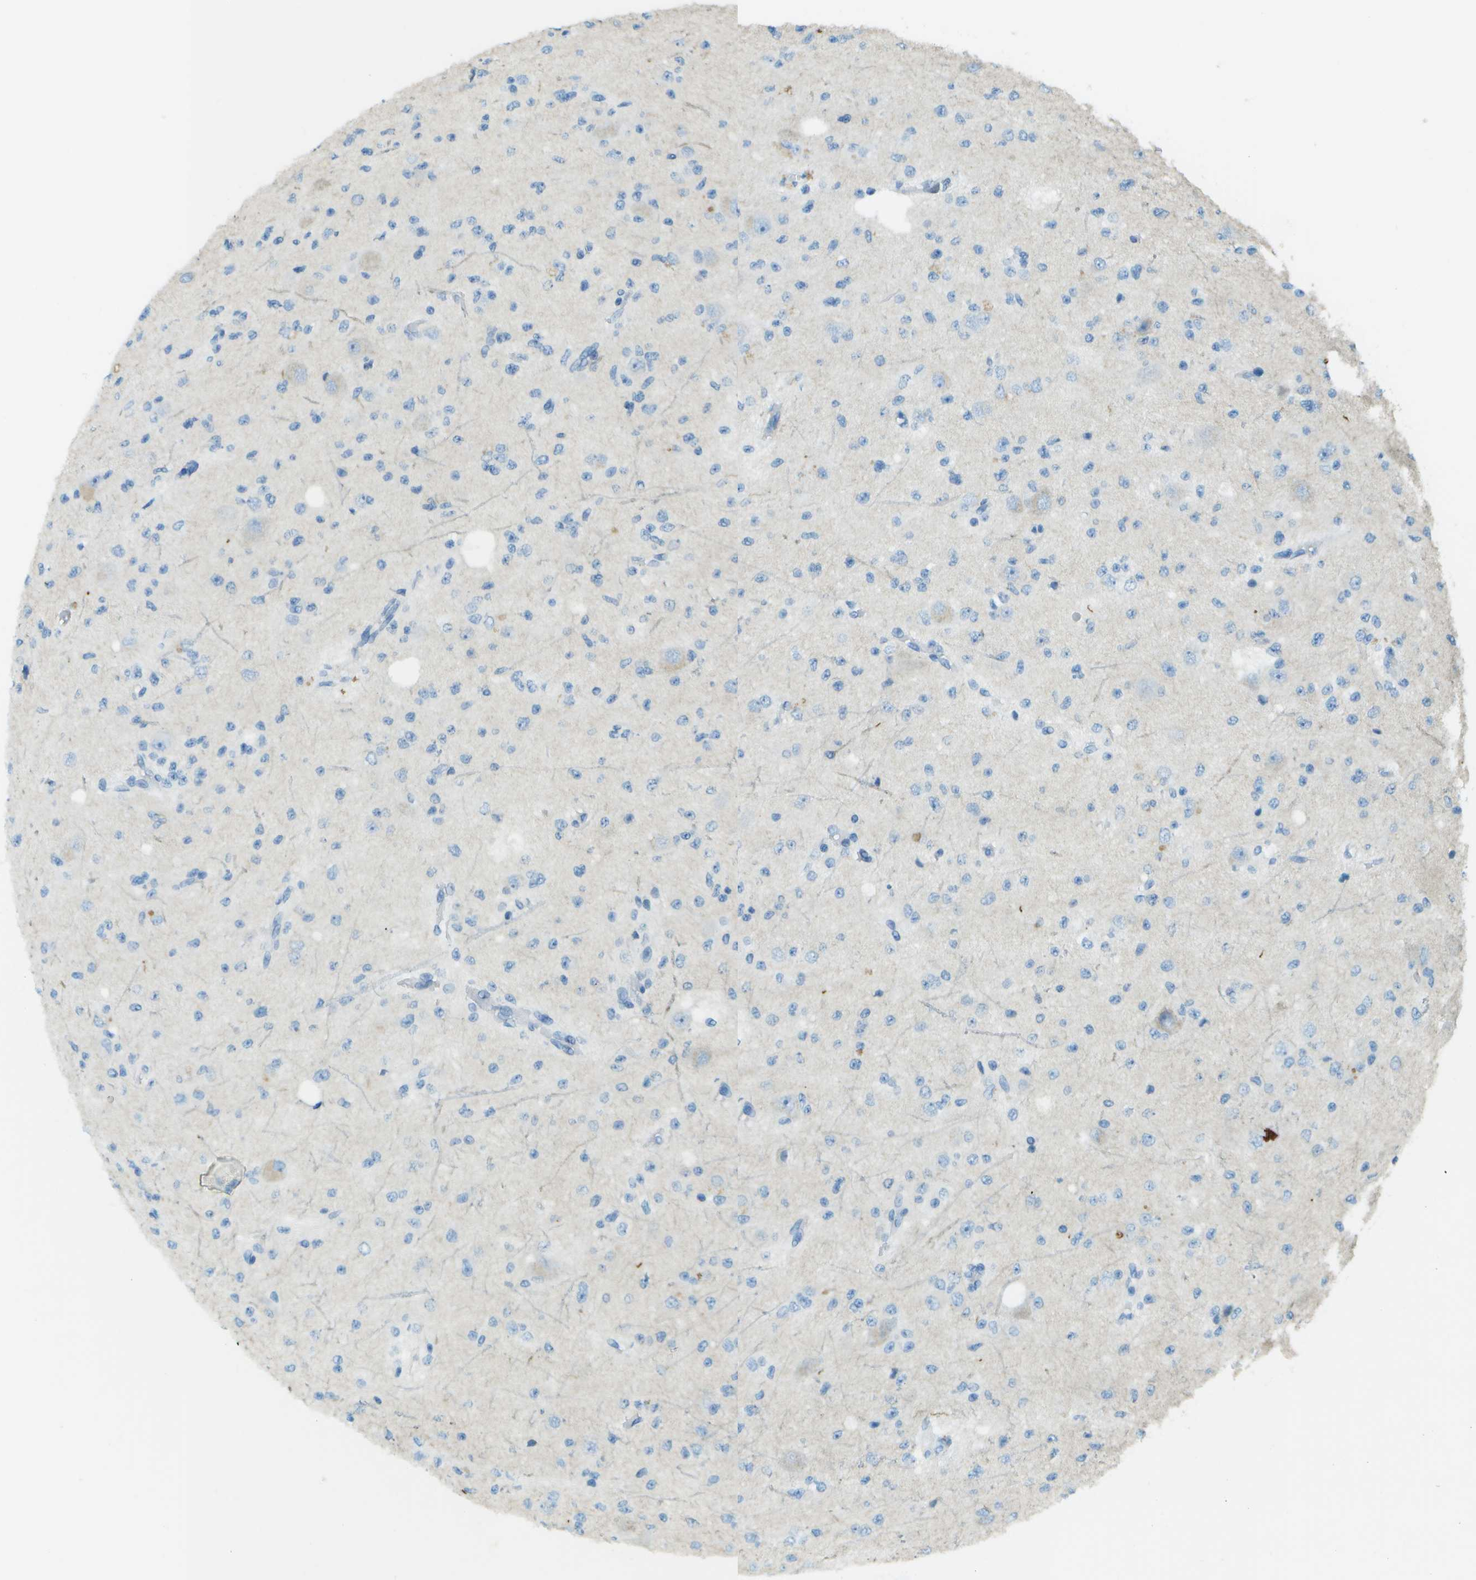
{"staining": {"intensity": "negative", "quantity": "none", "location": "none"}, "tissue": "glioma", "cell_type": "Tumor cells", "image_type": "cancer", "snomed": [{"axis": "morphology", "description": "Glioma, malignant, High grade"}, {"axis": "topography", "description": "pancreas cauda"}], "caption": "An image of glioma stained for a protein displays no brown staining in tumor cells.", "gene": "LGI2", "patient": {"sex": "male", "age": 60}}